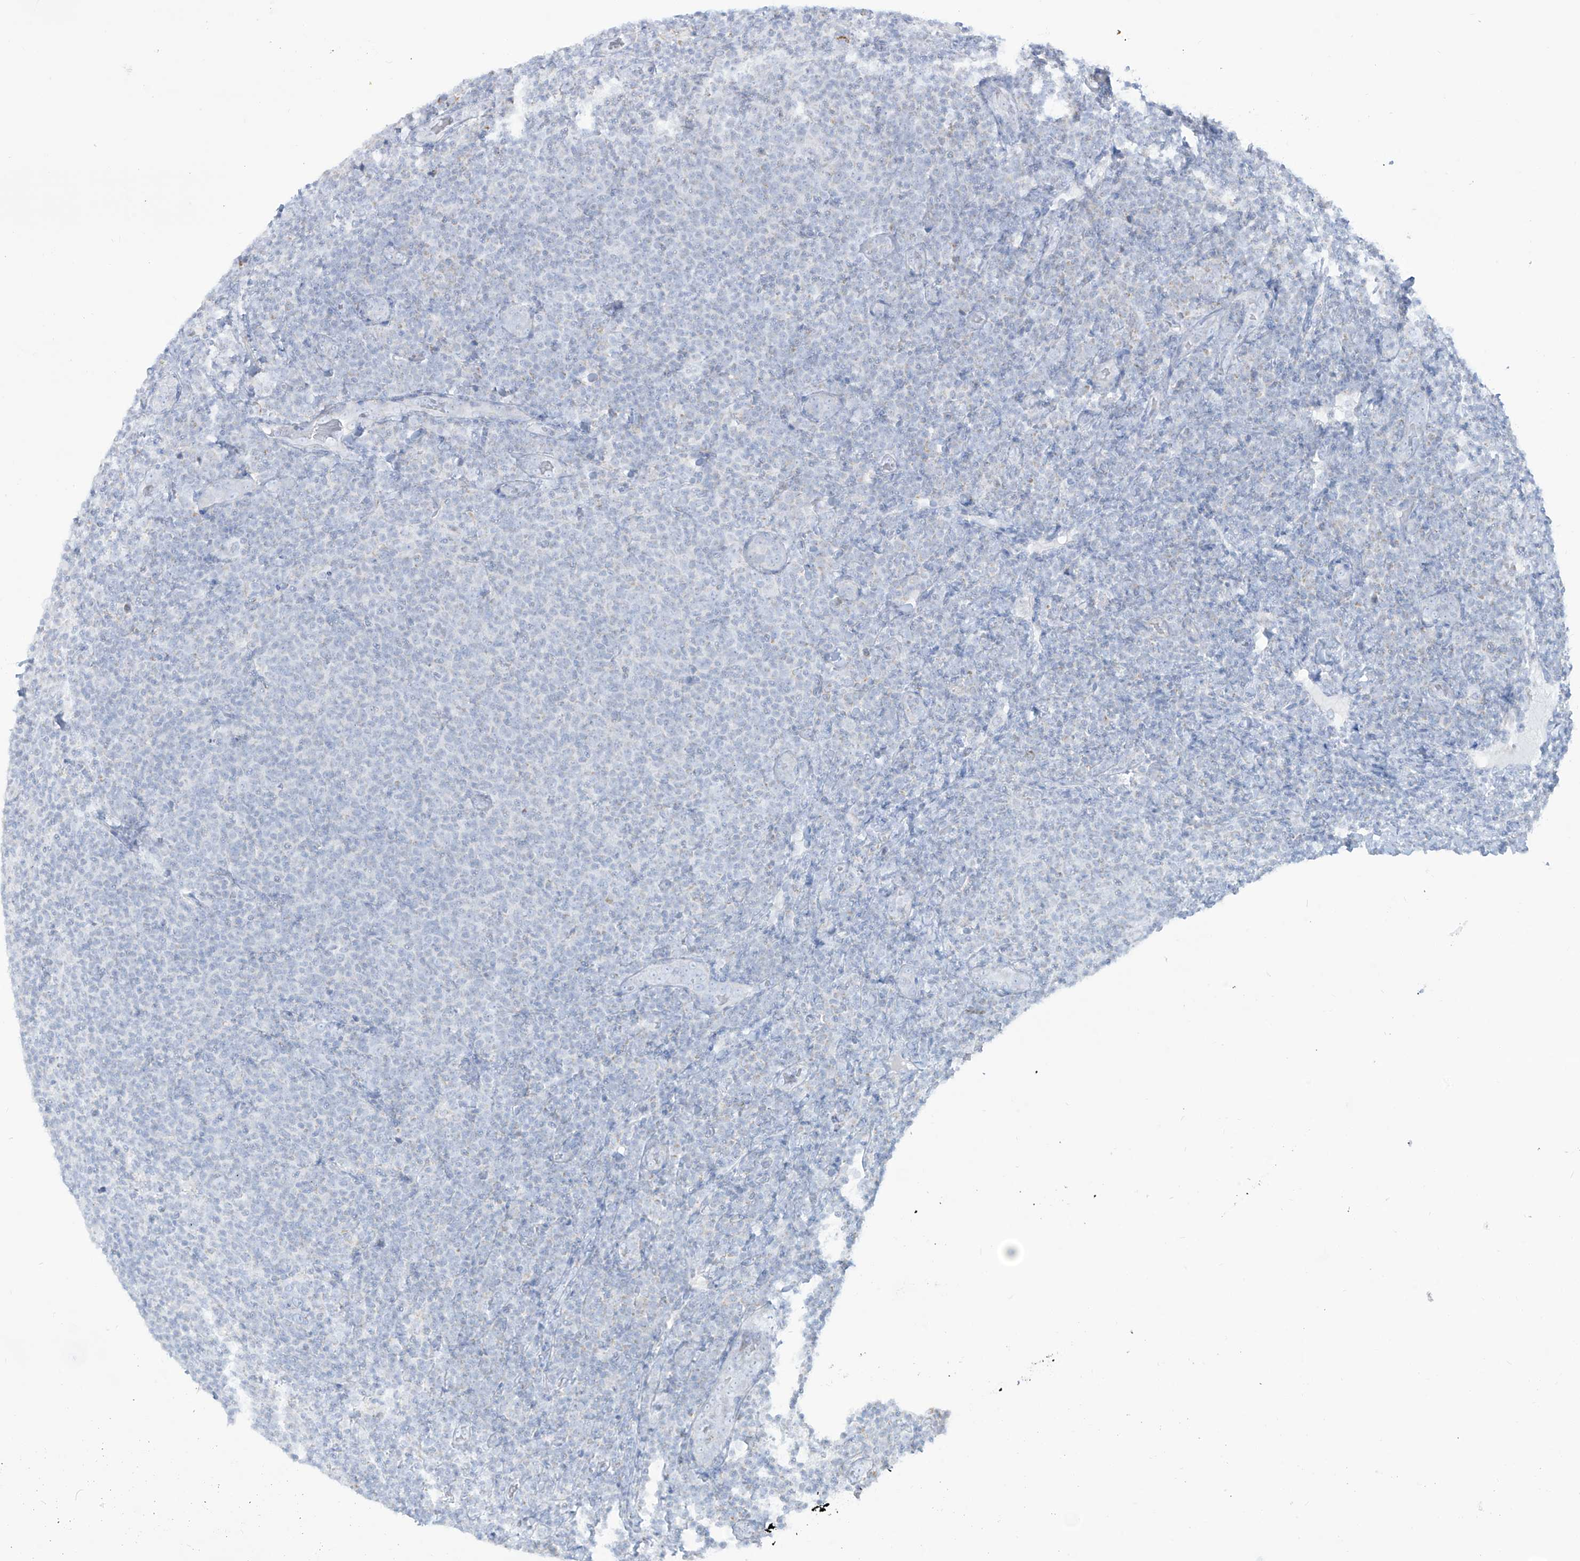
{"staining": {"intensity": "negative", "quantity": "none", "location": "none"}, "tissue": "lymphoma", "cell_type": "Tumor cells", "image_type": "cancer", "snomed": [{"axis": "morphology", "description": "Malignant lymphoma, non-Hodgkin's type, Low grade"}, {"axis": "topography", "description": "Lymph node"}], "caption": "The immunohistochemistry (IHC) histopathology image has no significant staining in tumor cells of malignant lymphoma, non-Hodgkin's type (low-grade) tissue.", "gene": "SLC26A3", "patient": {"sex": "male", "age": 66}}